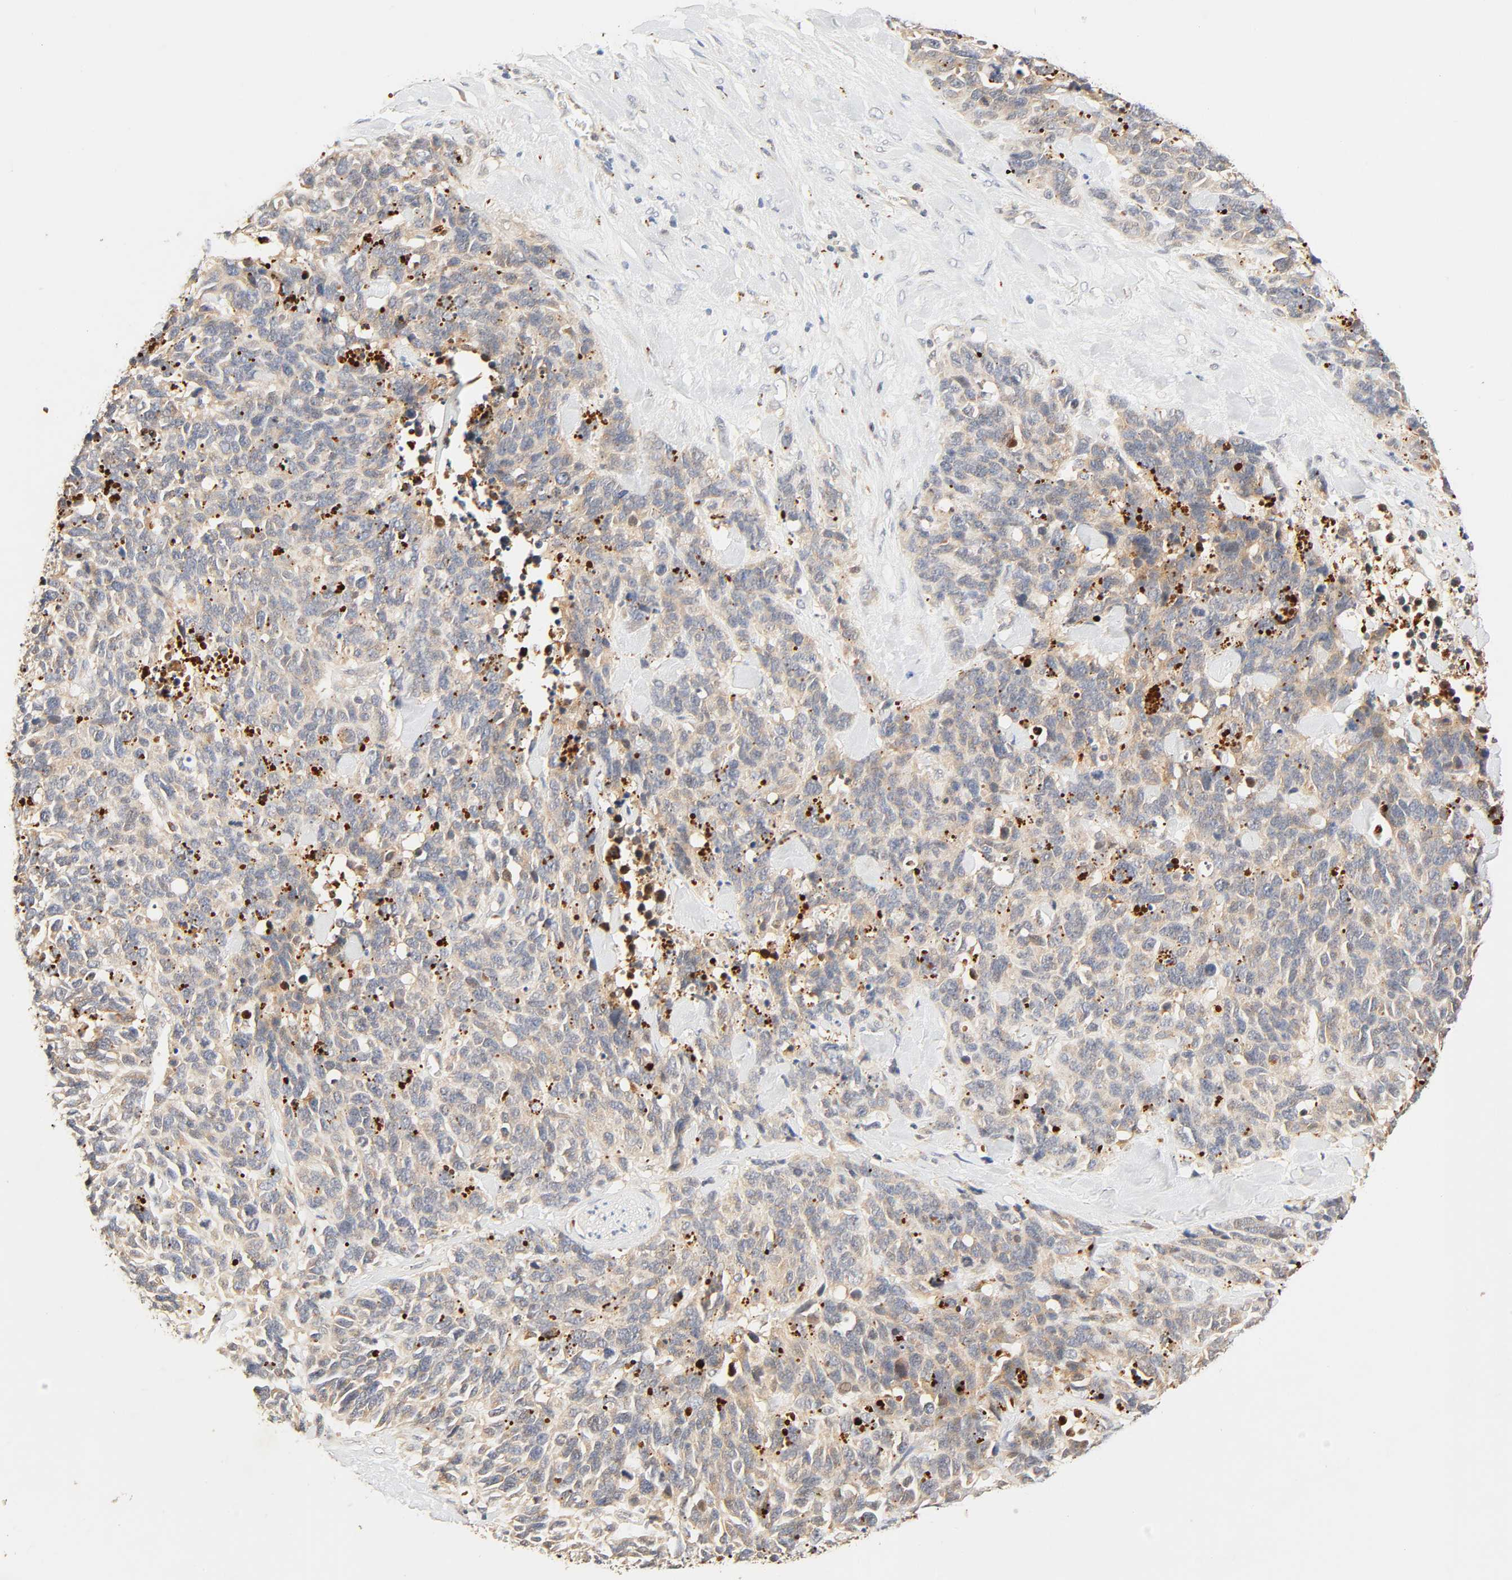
{"staining": {"intensity": "moderate", "quantity": ">75%", "location": "cytoplasmic/membranous"}, "tissue": "lung cancer", "cell_type": "Tumor cells", "image_type": "cancer", "snomed": [{"axis": "morphology", "description": "Neoplasm, malignant, NOS"}, {"axis": "topography", "description": "Lung"}], "caption": "The micrograph displays staining of lung cancer, revealing moderate cytoplasmic/membranous protein staining (brown color) within tumor cells.", "gene": "MAPK6", "patient": {"sex": "female", "age": 58}}